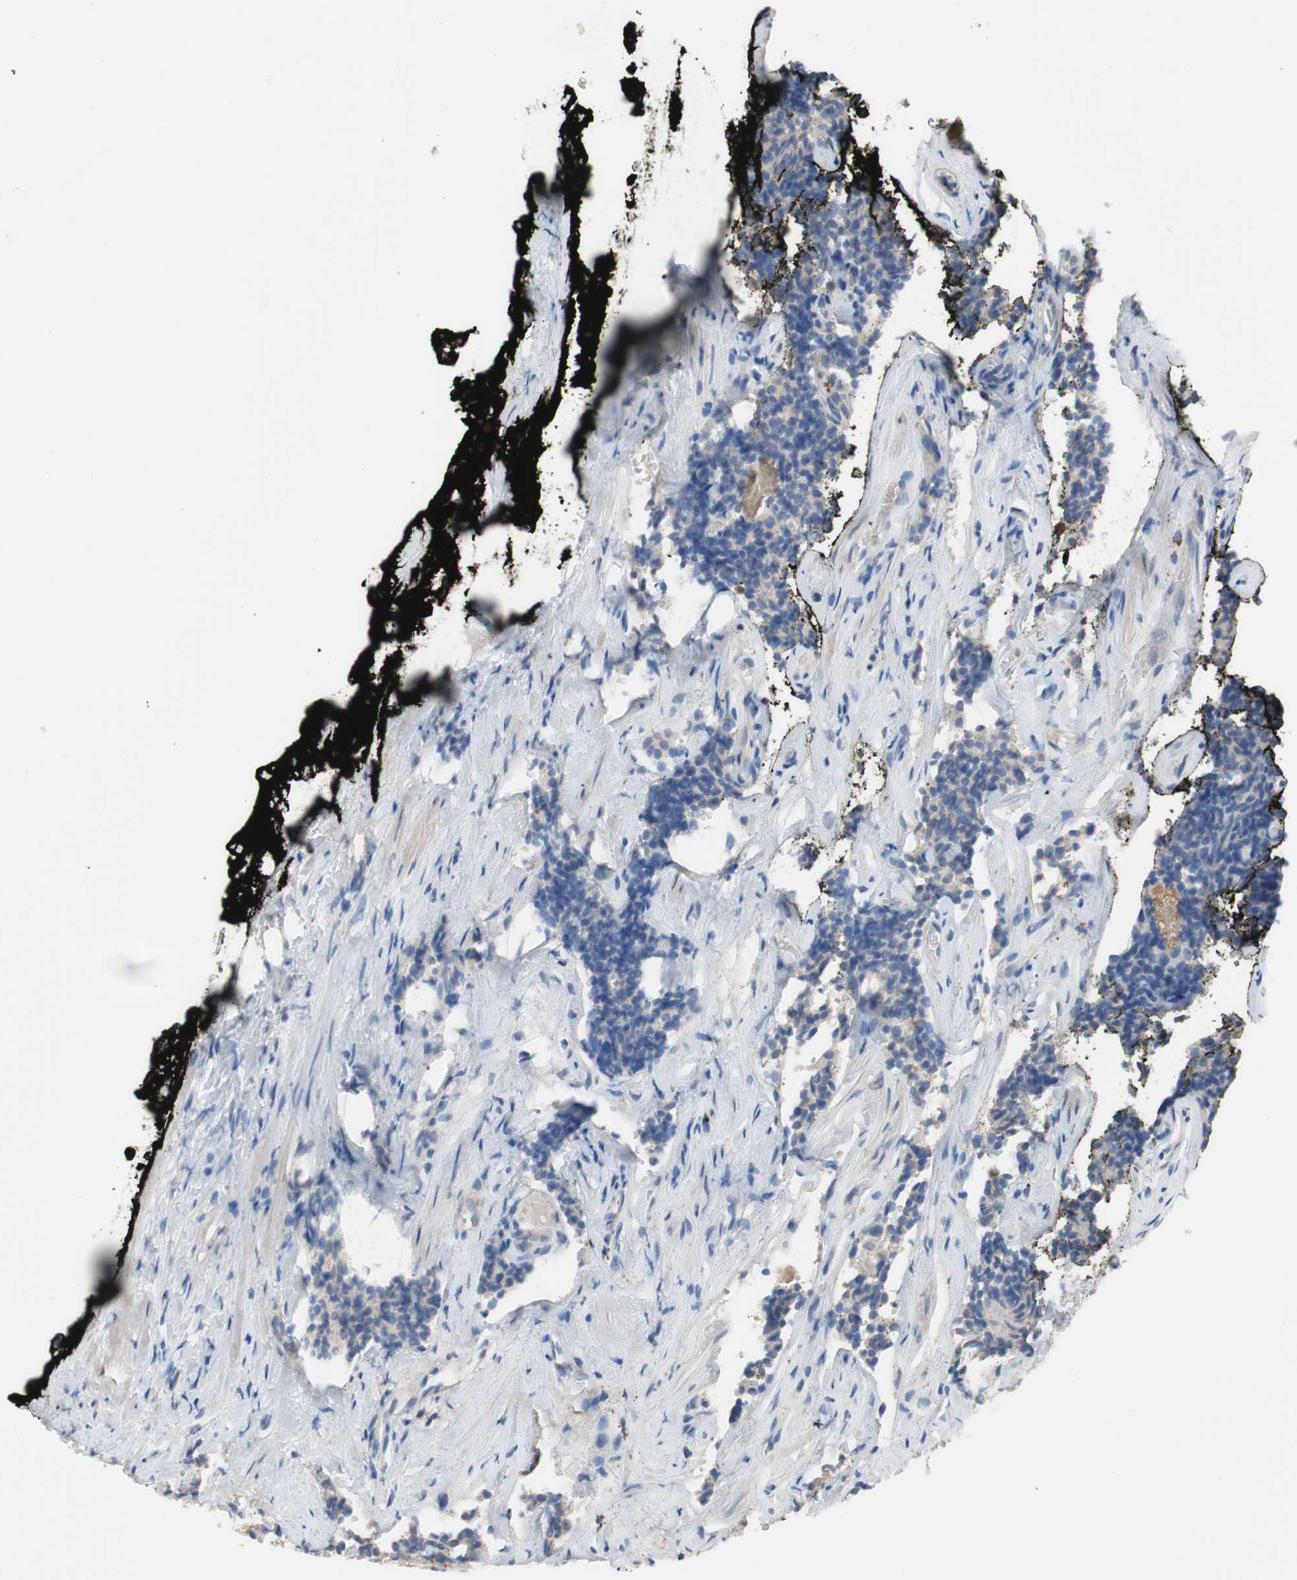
{"staining": {"intensity": "weak", "quantity": "25%-75%", "location": "cytoplasmic/membranous"}, "tissue": "prostate cancer", "cell_type": "Tumor cells", "image_type": "cancer", "snomed": [{"axis": "morphology", "description": "Adenocarcinoma, High grade"}, {"axis": "topography", "description": "Prostate"}], "caption": "A brown stain labels weak cytoplasmic/membranous expression of a protein in prostate high-grade adenocarcinoma tumor cells.", "gene": "CLEC4D", "patient": {"sex": "male", "age": 58}}